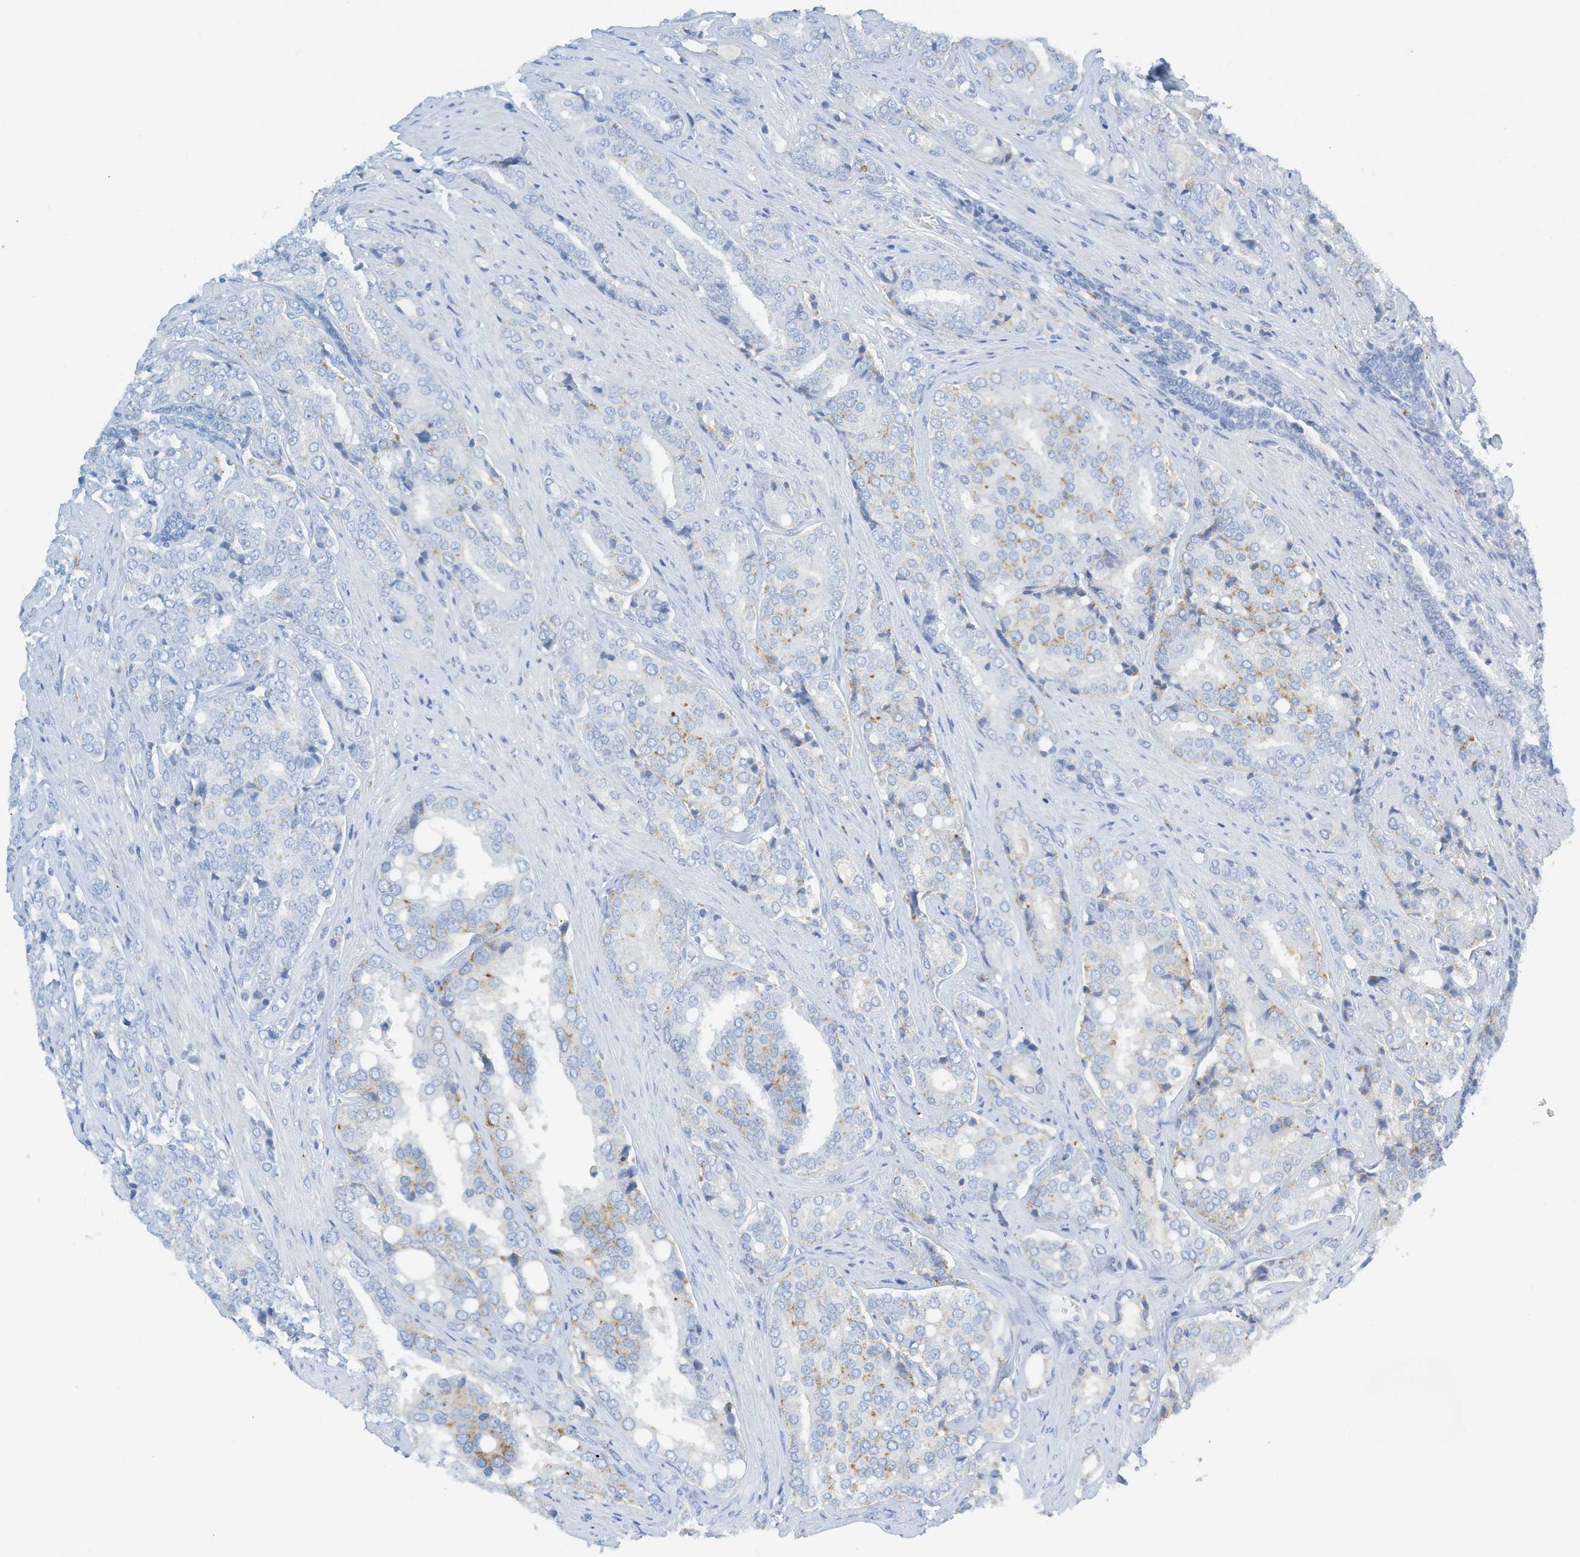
{"staining": {"intensity": "moderate", "quantity": "<25%", "location": "cytoplasmic/membranous"}, "tissue": "prostate cancer", "cell_type": "Tumor cells", "image_type": "cancer", "snomed": [{"axis": "morphology", "description": "Adenocarcinoma, High grade"}, {"axis": "topography", "description": "Prostate"}], "caption": "IHC (DAB) staining of prostate adenocarcinoma (high-grade) exhibits moderate cytoplasmic/membranous protein expression in about <25% of tumor cells.", "gene": "C21orf62", "patient": {"sex": "male", "age": 50}}